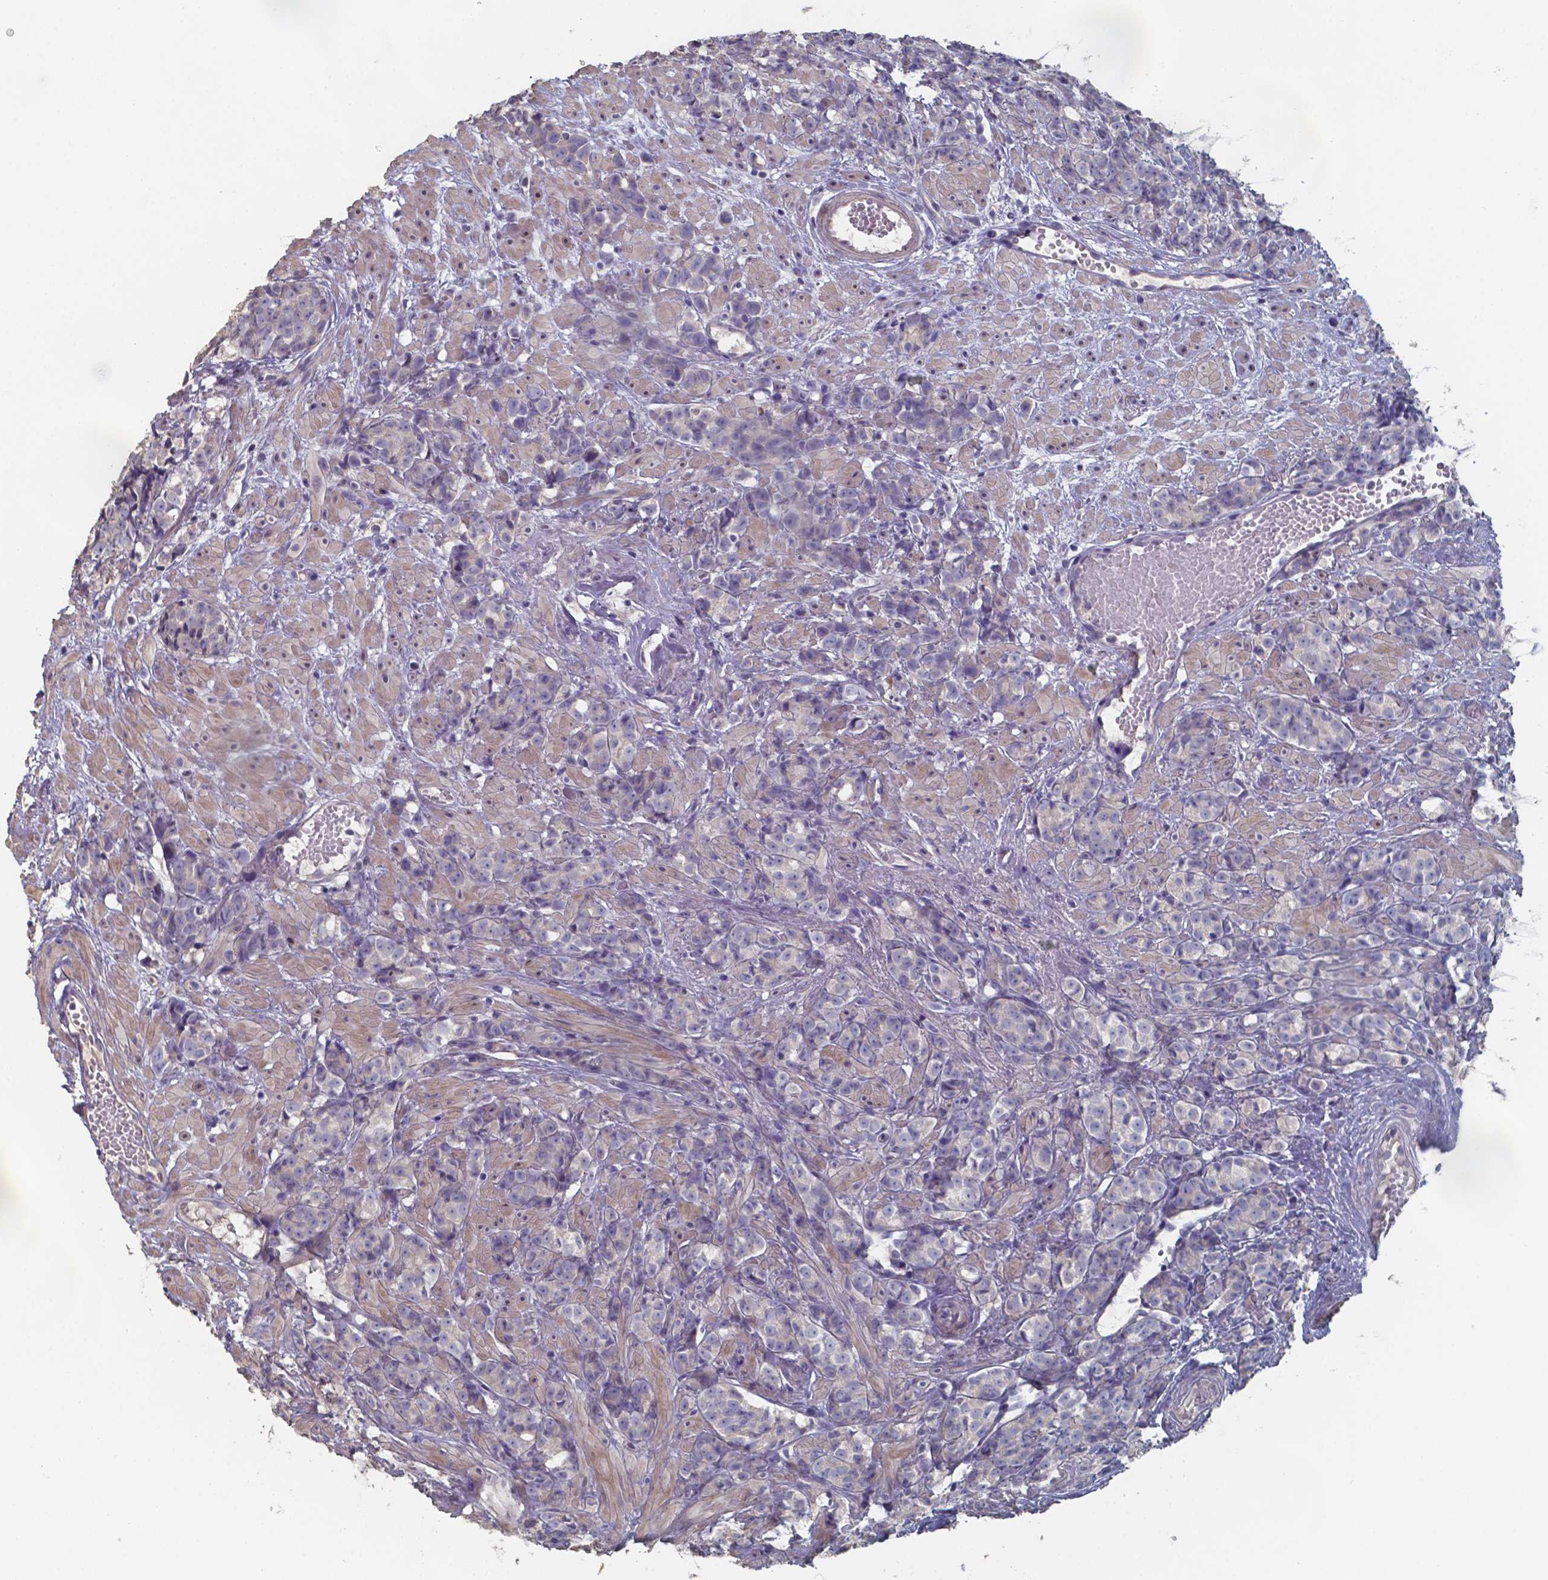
{"staining": {"intensity": "negative", "quantity": "none", "location": "none"}, "tissue": "prostate cancer", "cell_type": "Tumor cells", "image_type": "cancer", "snomed": [{"axis": "morphology", "description": "Adenocarcinoma, High grade"}, {"axis": "topography", "description": "Prostate"}], "caption": "The photomicrograph reveals no staining of tumor cells in prostate cancer. (Brightfield microscopy of DAB immunohistochemistry at high magnification).", "gene": "FOXJ1", "patient": {"sex": "male", "age": 81}}